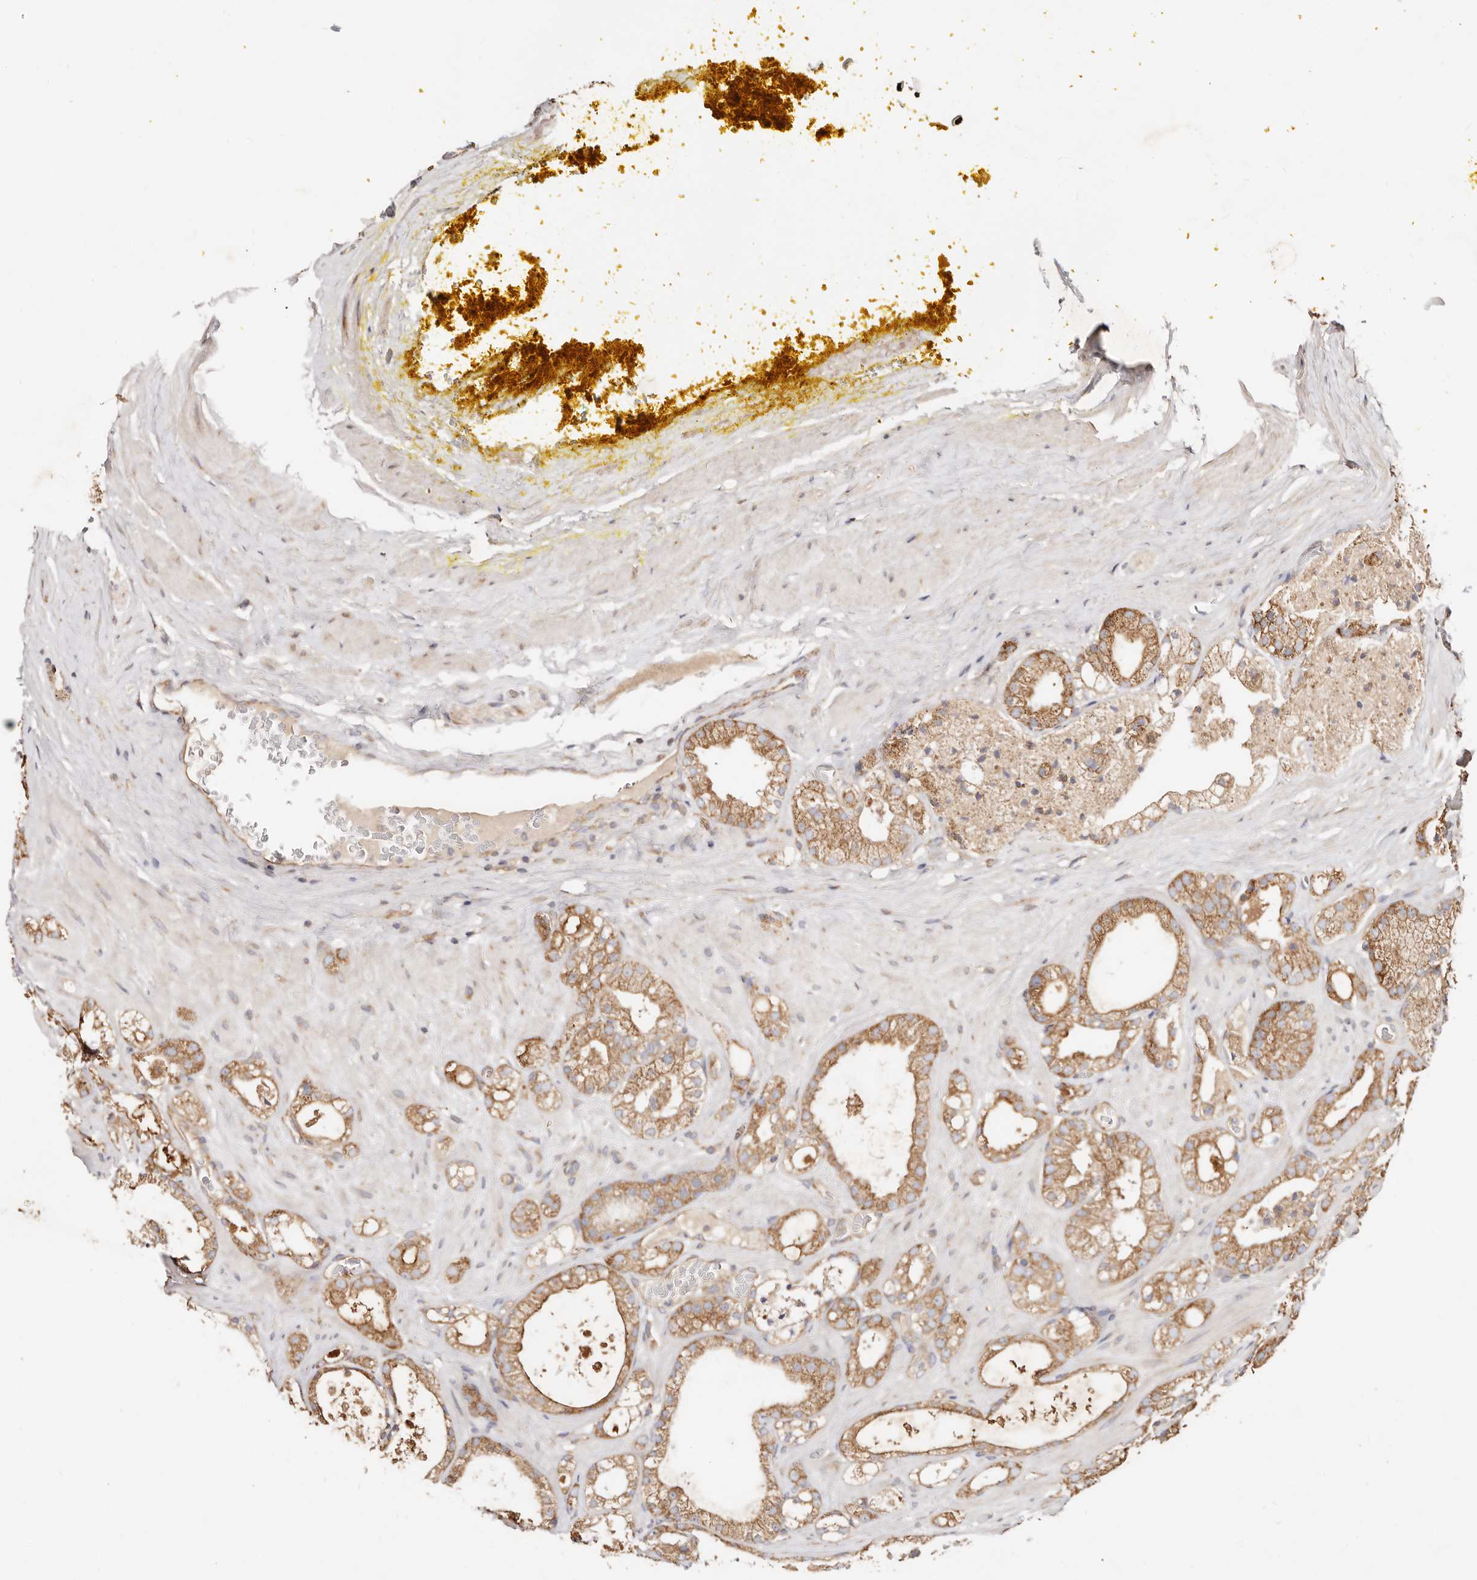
{"staining": {"intensity": "moderate", "quantity": ">75%", "location": "cytoplasmic/membranous"}, "tissue": "prostate cancer", "cell_type": "Tumor cells", "image_type": "cancer", "snomed": [{"axis": "morphology", "description": "Adenocarcinoma, High grade"}, {"axis": "topography", "description": "Prostate"}], "caption": "Prostate cancer (adenocarcinoma (high-grade)) stained with a protein marker displays moderate staining in tumor cells.", "gene": "GNA13", "patient": {"sex": "male", "age": 58}}